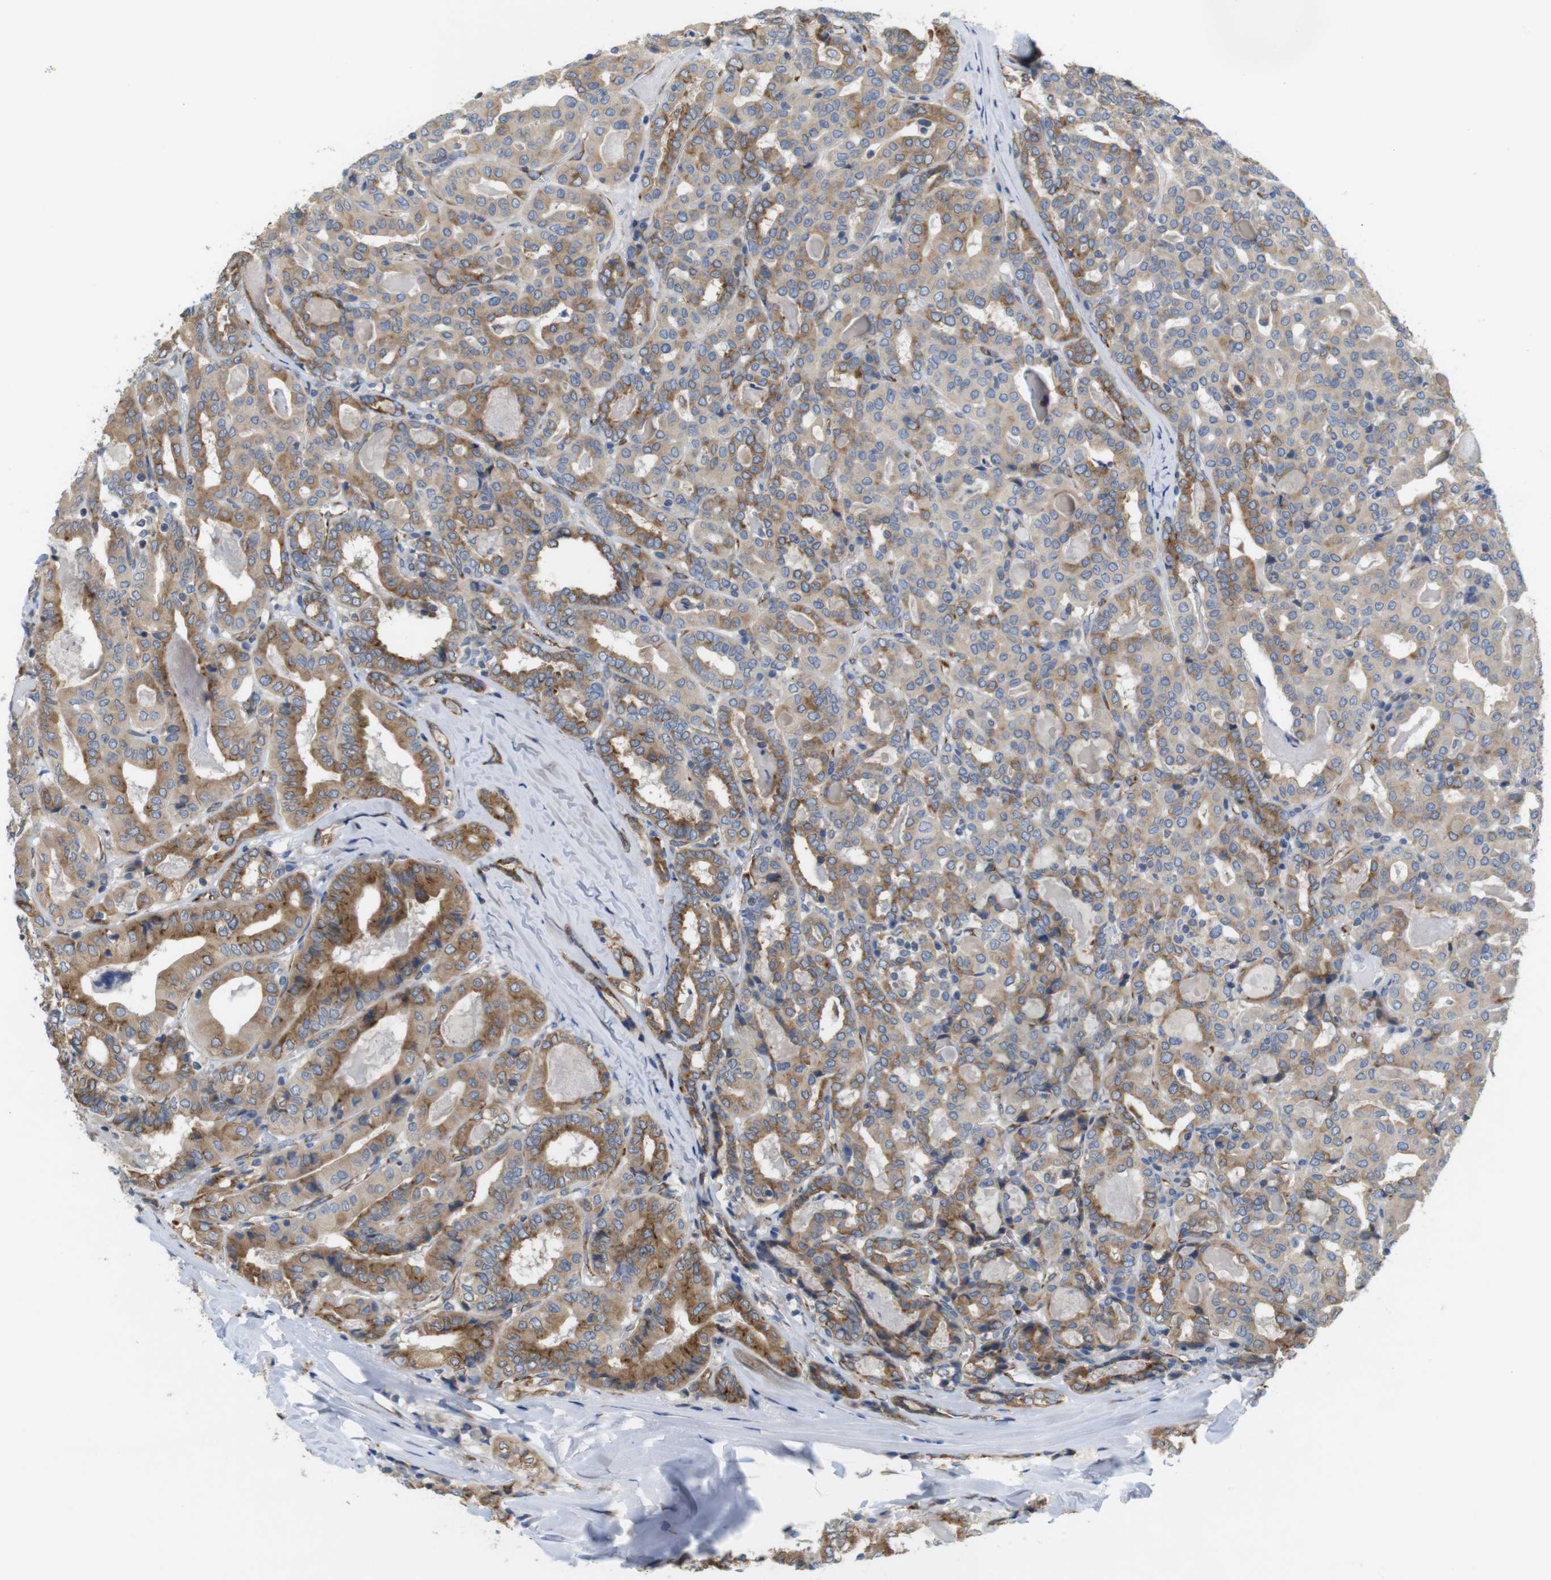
{"staining": {"intensity": "moderate", "quantity": ">75%", "location": "cytoplasmic/membranous"}, "tissue": "thyroid cancer", "cell_type": "Tumor cells", "image_type": "cancer", "snomed": [{"axis": "morphology", "description": "Papillary adenocarcinoma, NOS"}, {"axis": "topography", "description": "Thyroid gland"}], "caption": "Immunohistochemistry of human thyroid cancer (papillary adenocarcinoma) shows medium levels of moderate cytoplasmic/membranous staining in approximately >75% of tumor cells. Nuclei are stained in blue.", "gene": "PCNX2", "patient": {"sex": "female", "age": 42}}